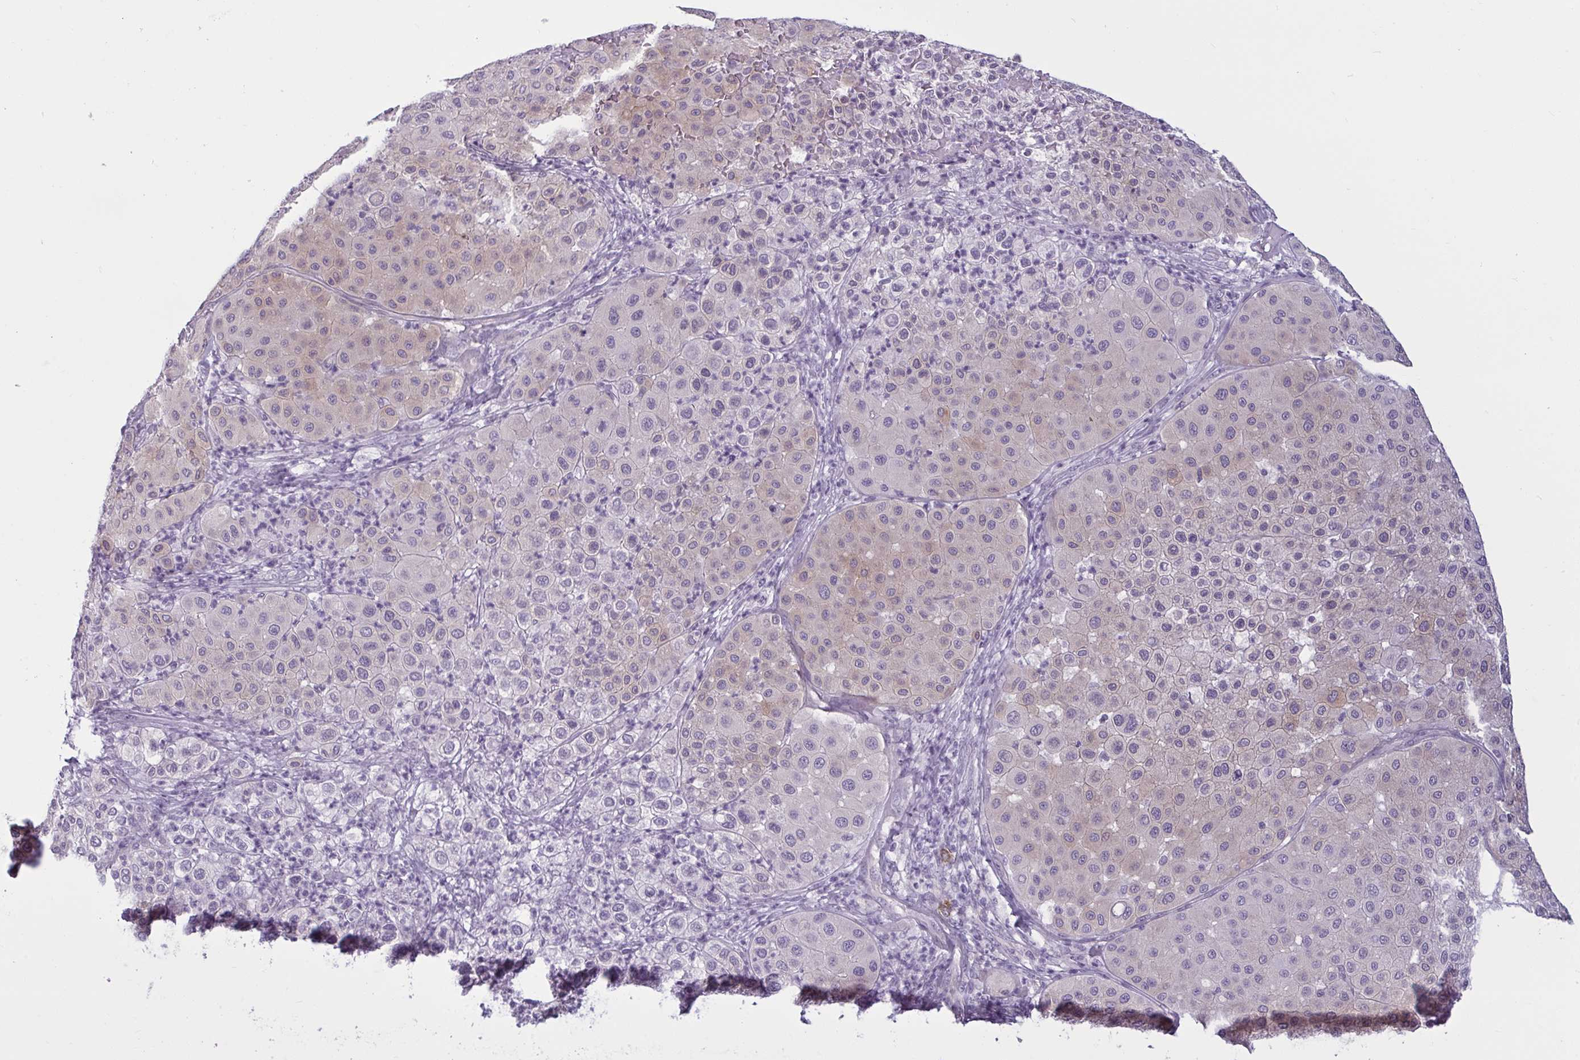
{"staining": {"intensity": "weak", "quantity": "25%-75%", "location": "cytoplasmic/membranous"}, "tissue": "melanoma", "cell_type": "Tumor cells", "image_type": "cancer", "snomed": [{"axis": "morphology", "description": "Malignant melanoma, Metastatic site"}, {"axis": "topography", "description": "Smooth muscle"}], "caption": "Weak cytoplasmic/membranous positivity is seen in about 25%-75% of tumor cells in malignant melanoma (metastatic site). (IHC, brightfield microscopy, high magnification).", "gene": "TBC1D4", "patient": {"sex": "male", "age": 41}}